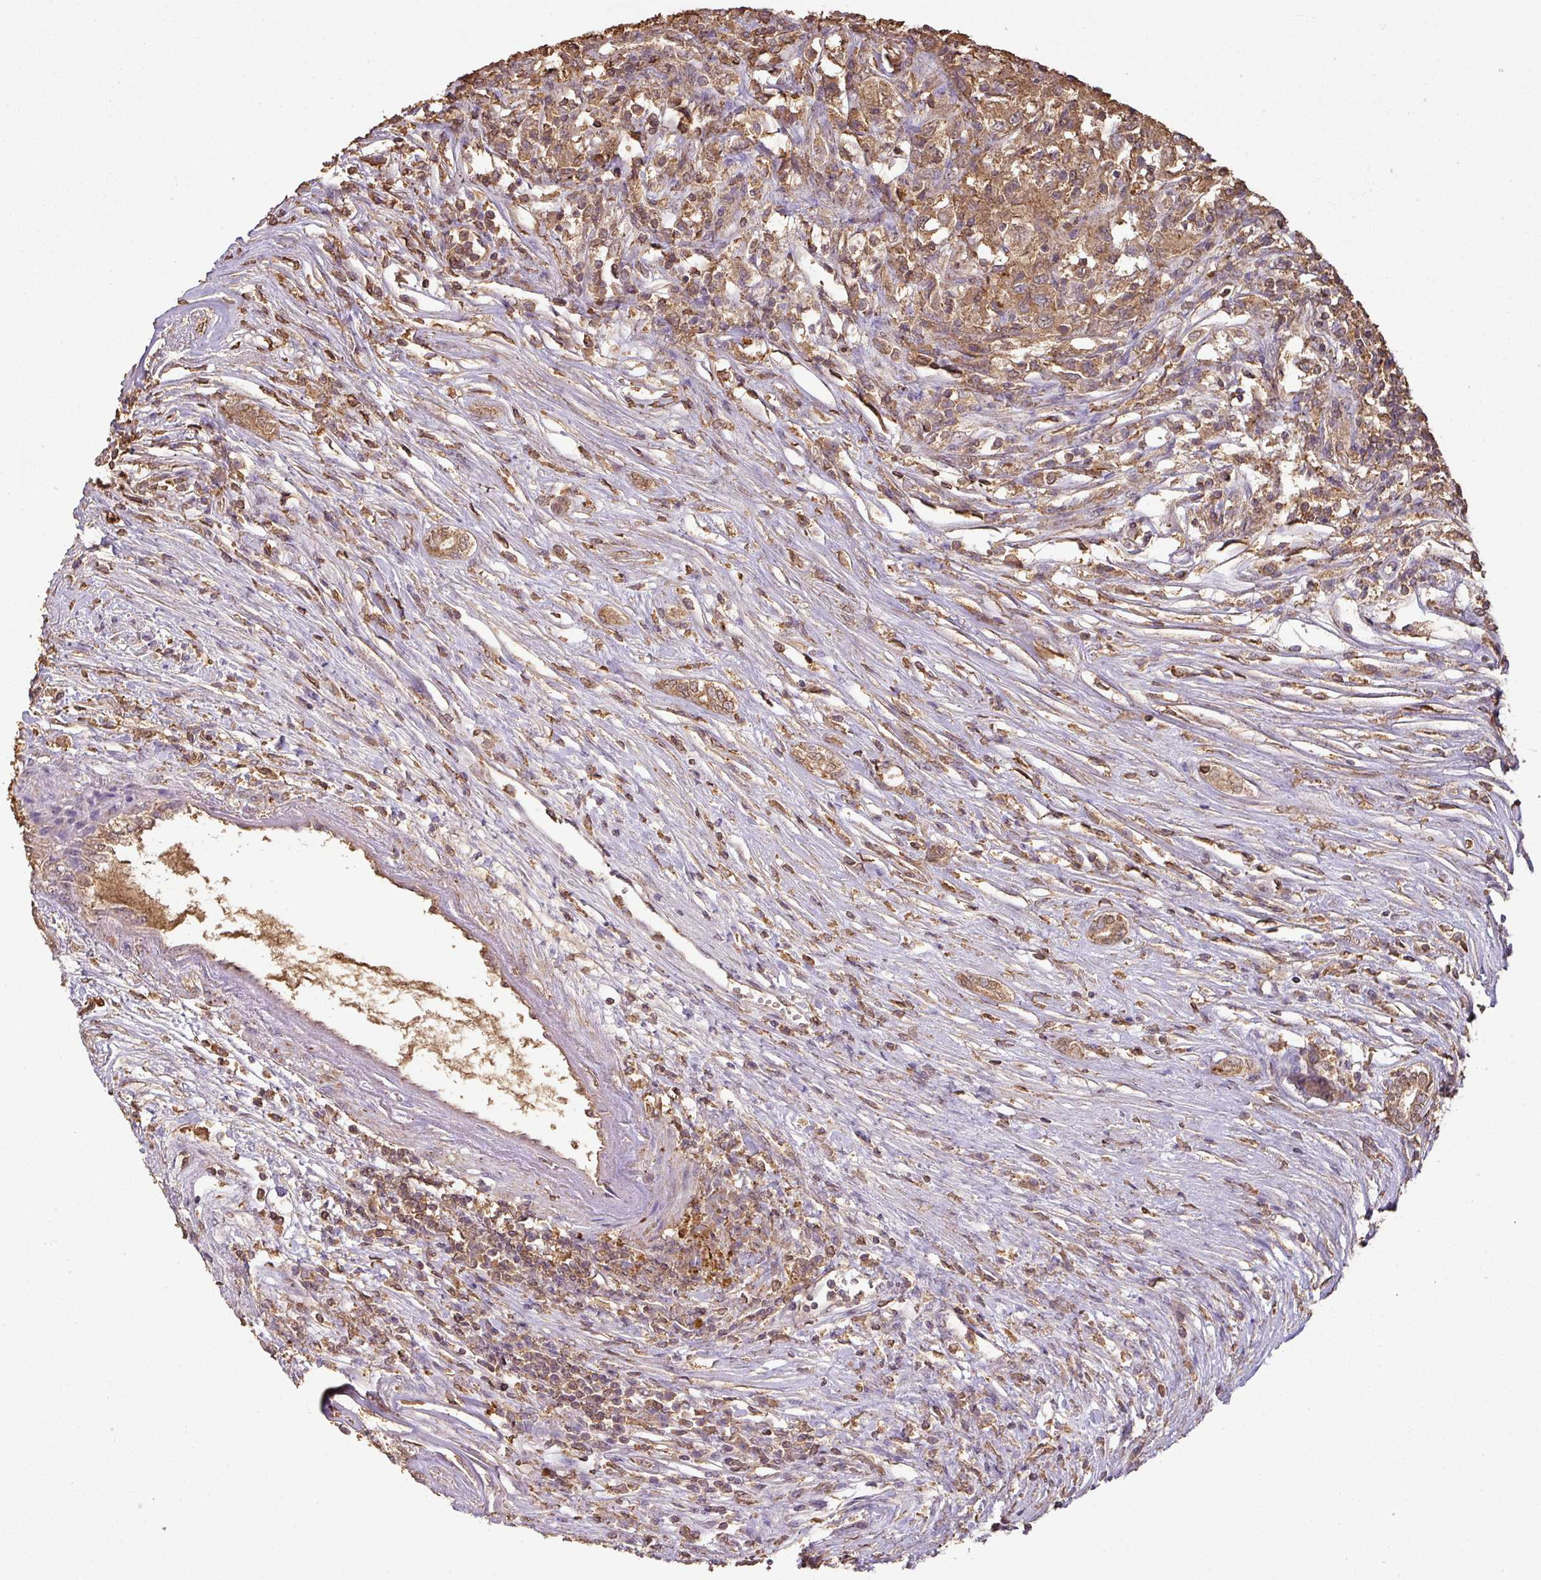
{"staining": {"intensity": "moderate", "quantity": ">75%", "location": "cytoplasmic/membranous"}, "tissue": "renal cancer", "cell_type": "Tumor cells", "image_type": "cancer", "snomed": [{"axis": "morphology", "description": "Adenocarcinoma, NOS"}, {"axis": "topography", "description": "Kidney"}], "caption": "This micrograph shows adenocarcinoma (renal) stained with immunohistochemistry (IHC) to label a protein in brown. The cytoplasmic/membranous of tumor cells show moderate positivity for the protein. Nuclei are counter-stained blue.", "gene": "ATAT1", "patient": {"sex": "female", "age": 67}}